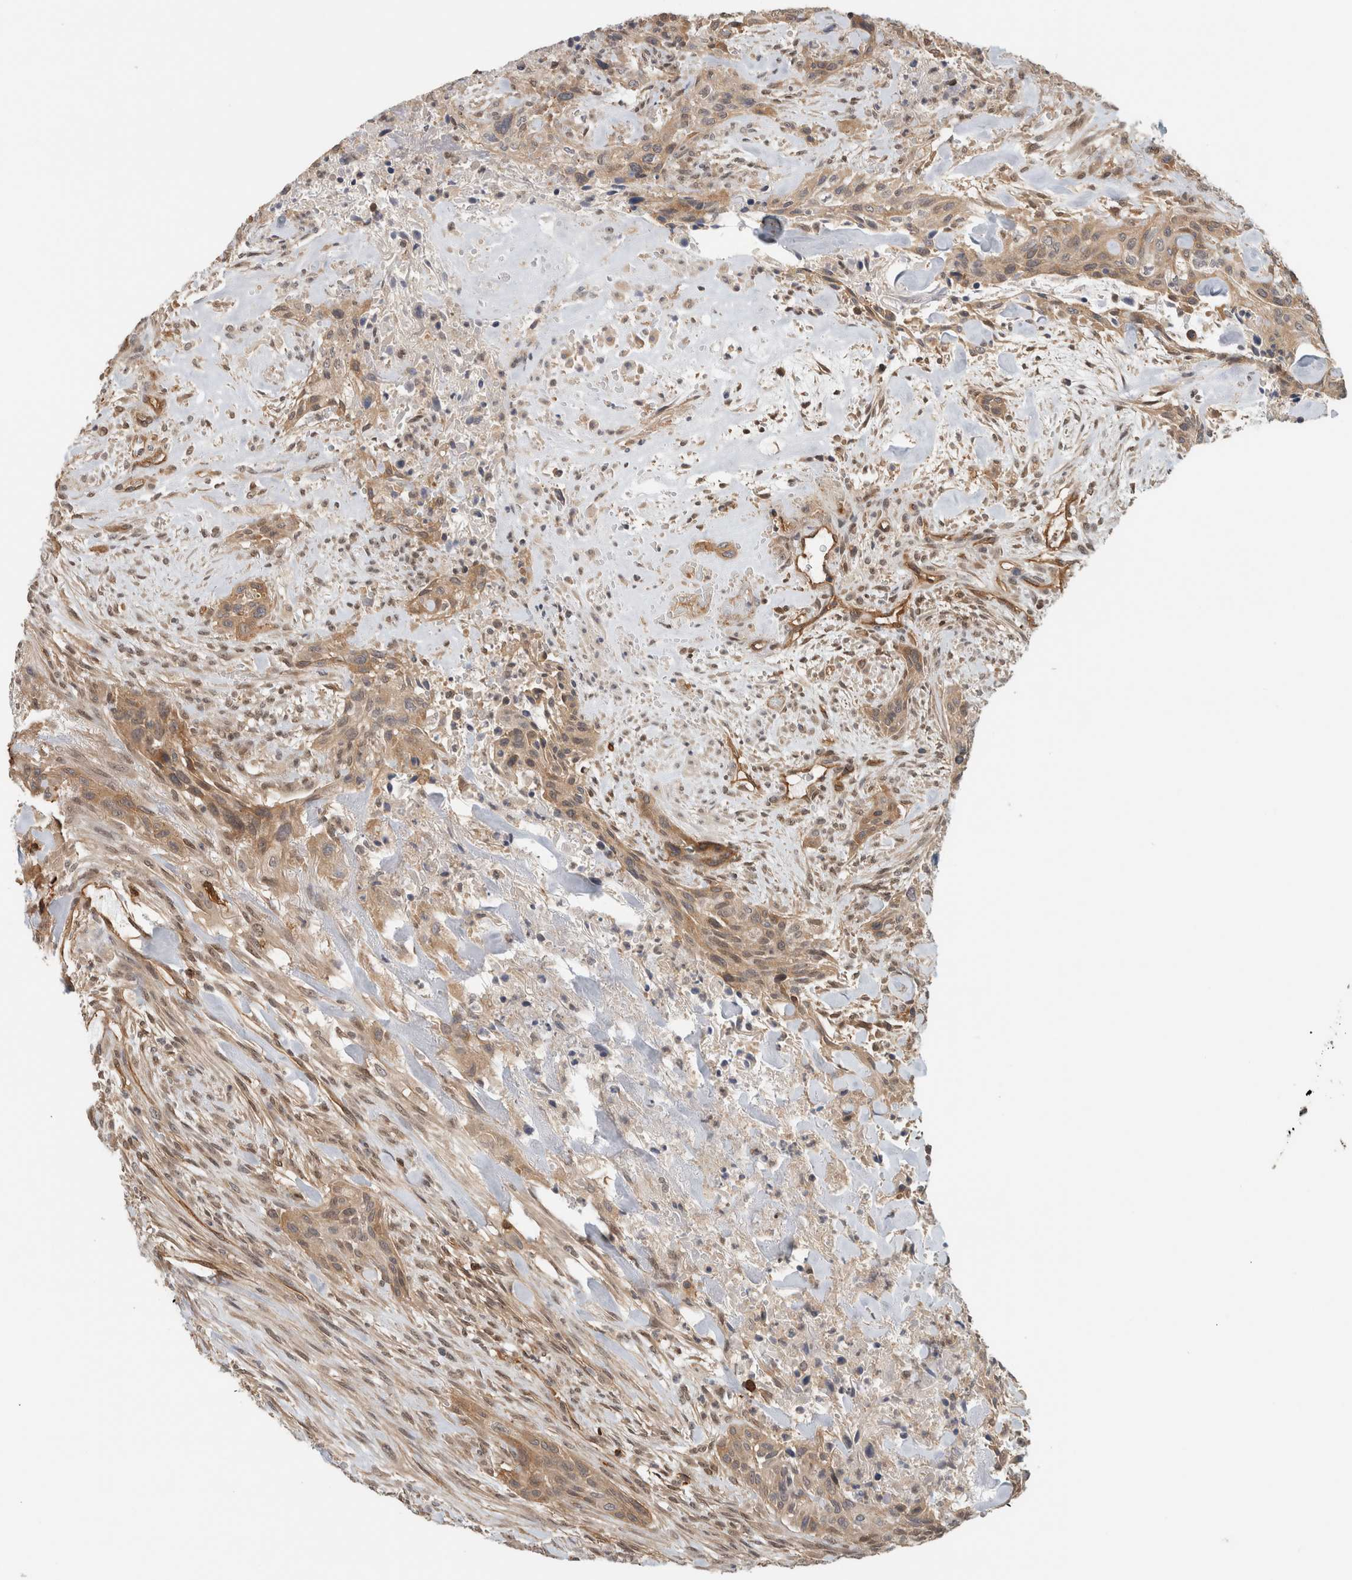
{"staining": {"intensity": "weak", "quantity": ">75%", "location": "cytoplasmic/membranous"}, "tissue": "urothelial cancer", "cell_type": "Tumor cells", "image_type": "cancer", "snomed": [{"axis": "morphology", "description": "Urothelial carcinoma, High grade"}, {"axis": "topography", "description": "Urinary bladder"}], "caption": "This micrograph demonstrates immunohistochemistry (IHC) staining of urothelial carcinoma (high-grade), with low weak cytoplasmic/membranous staining in approximately >75% of tumor cells.", "gene": "PFDN4", "patient": {"sex": "male", "age": 35}}